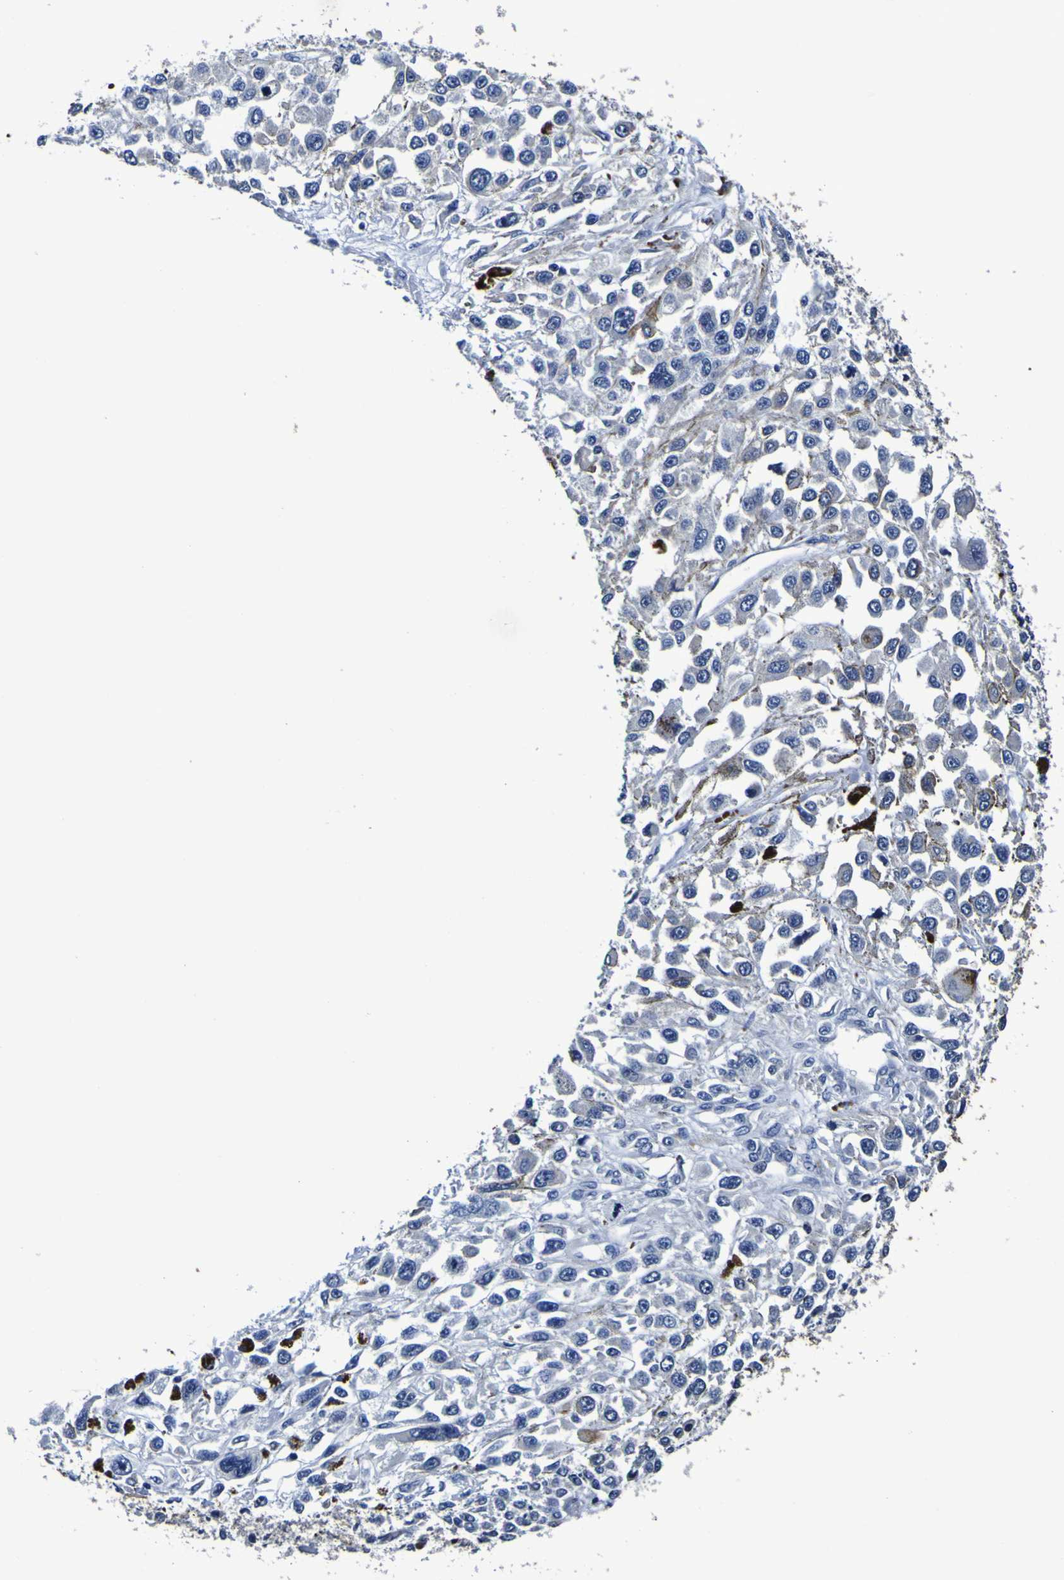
{"staining": {"intensity": "negative", "quantity": "none", "location": "none"}, "tissue": "melanoma", "cell_type": "Tumor cells", "image_type": "cancer", "snomed": [{"axis": "morphology", "description": "Malignant melanoma, Metastatic site"}, {"axis": "topography", "description": "Lymph node"}], "caption": "Immunohistochemistry micrograph of neoplastic tissue: human melanoma stained with DAB (3,3'-diaminobenzidine) displays no significant protein staining in tumor cells. (IHC, brightfield microscopy, high magnification).", "gene": "PANK4", "patient": {"sex": "male", "age": 59}}